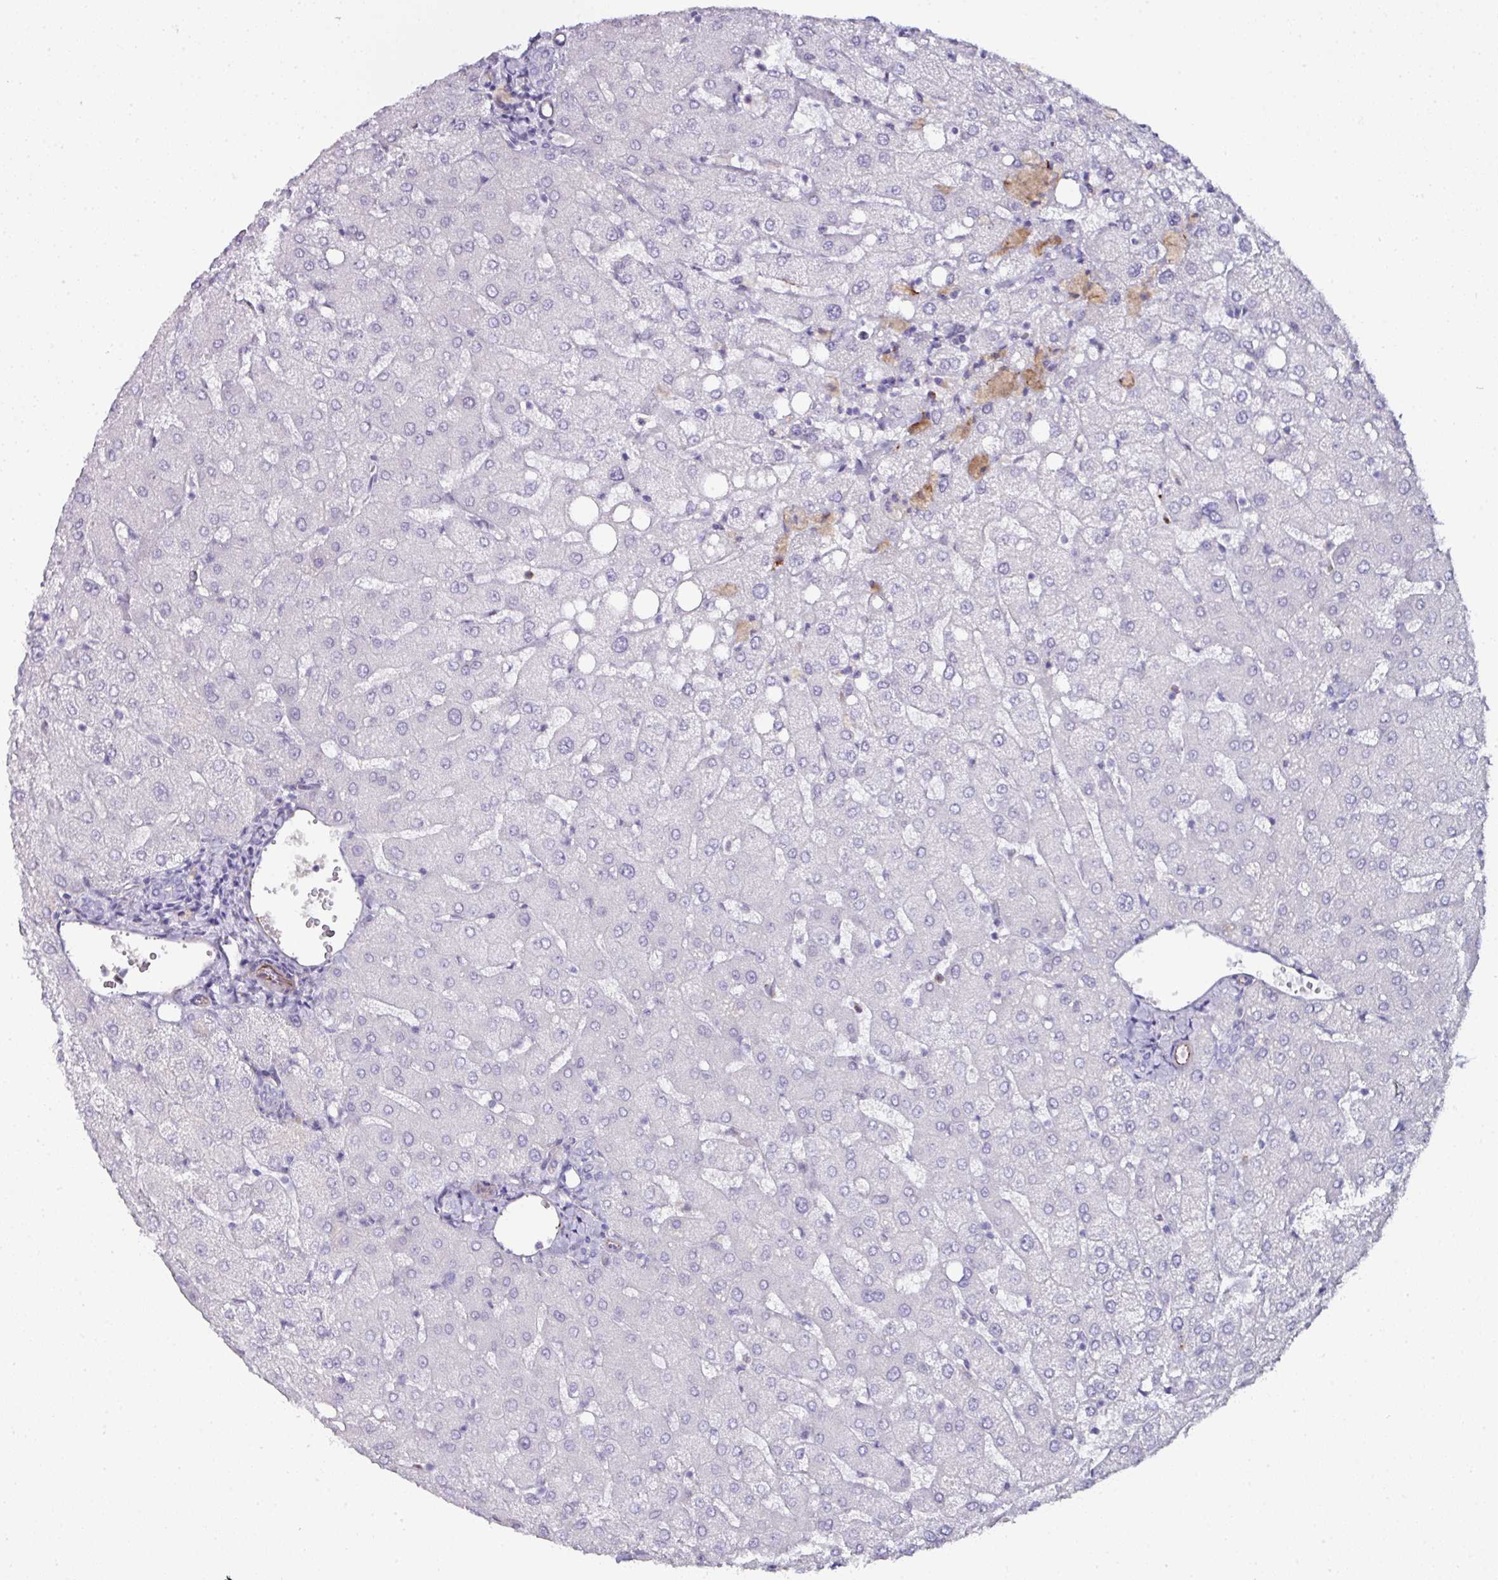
{"staining": {"intensity": "negative", "quantity": "none", "location": "none"}, "tissue": "liver", "cell_type": "Cholangiocytes", "image_type": "normal", "snomed": [{"axis": "morphology", "description": "Normal tissue, NOS"}, {"axis": "topography", "description": "Liver"}], "caption": "High power microscopy histopathology image of an IHC image of normal liver, revealing no significant positivity in cholangiocytes. (DAB immunohistochemistry visualized using brightfield microscopy, high magnification).", "gene": "TMPRSS9", "patient": {"sex": "female", "age": 54}}